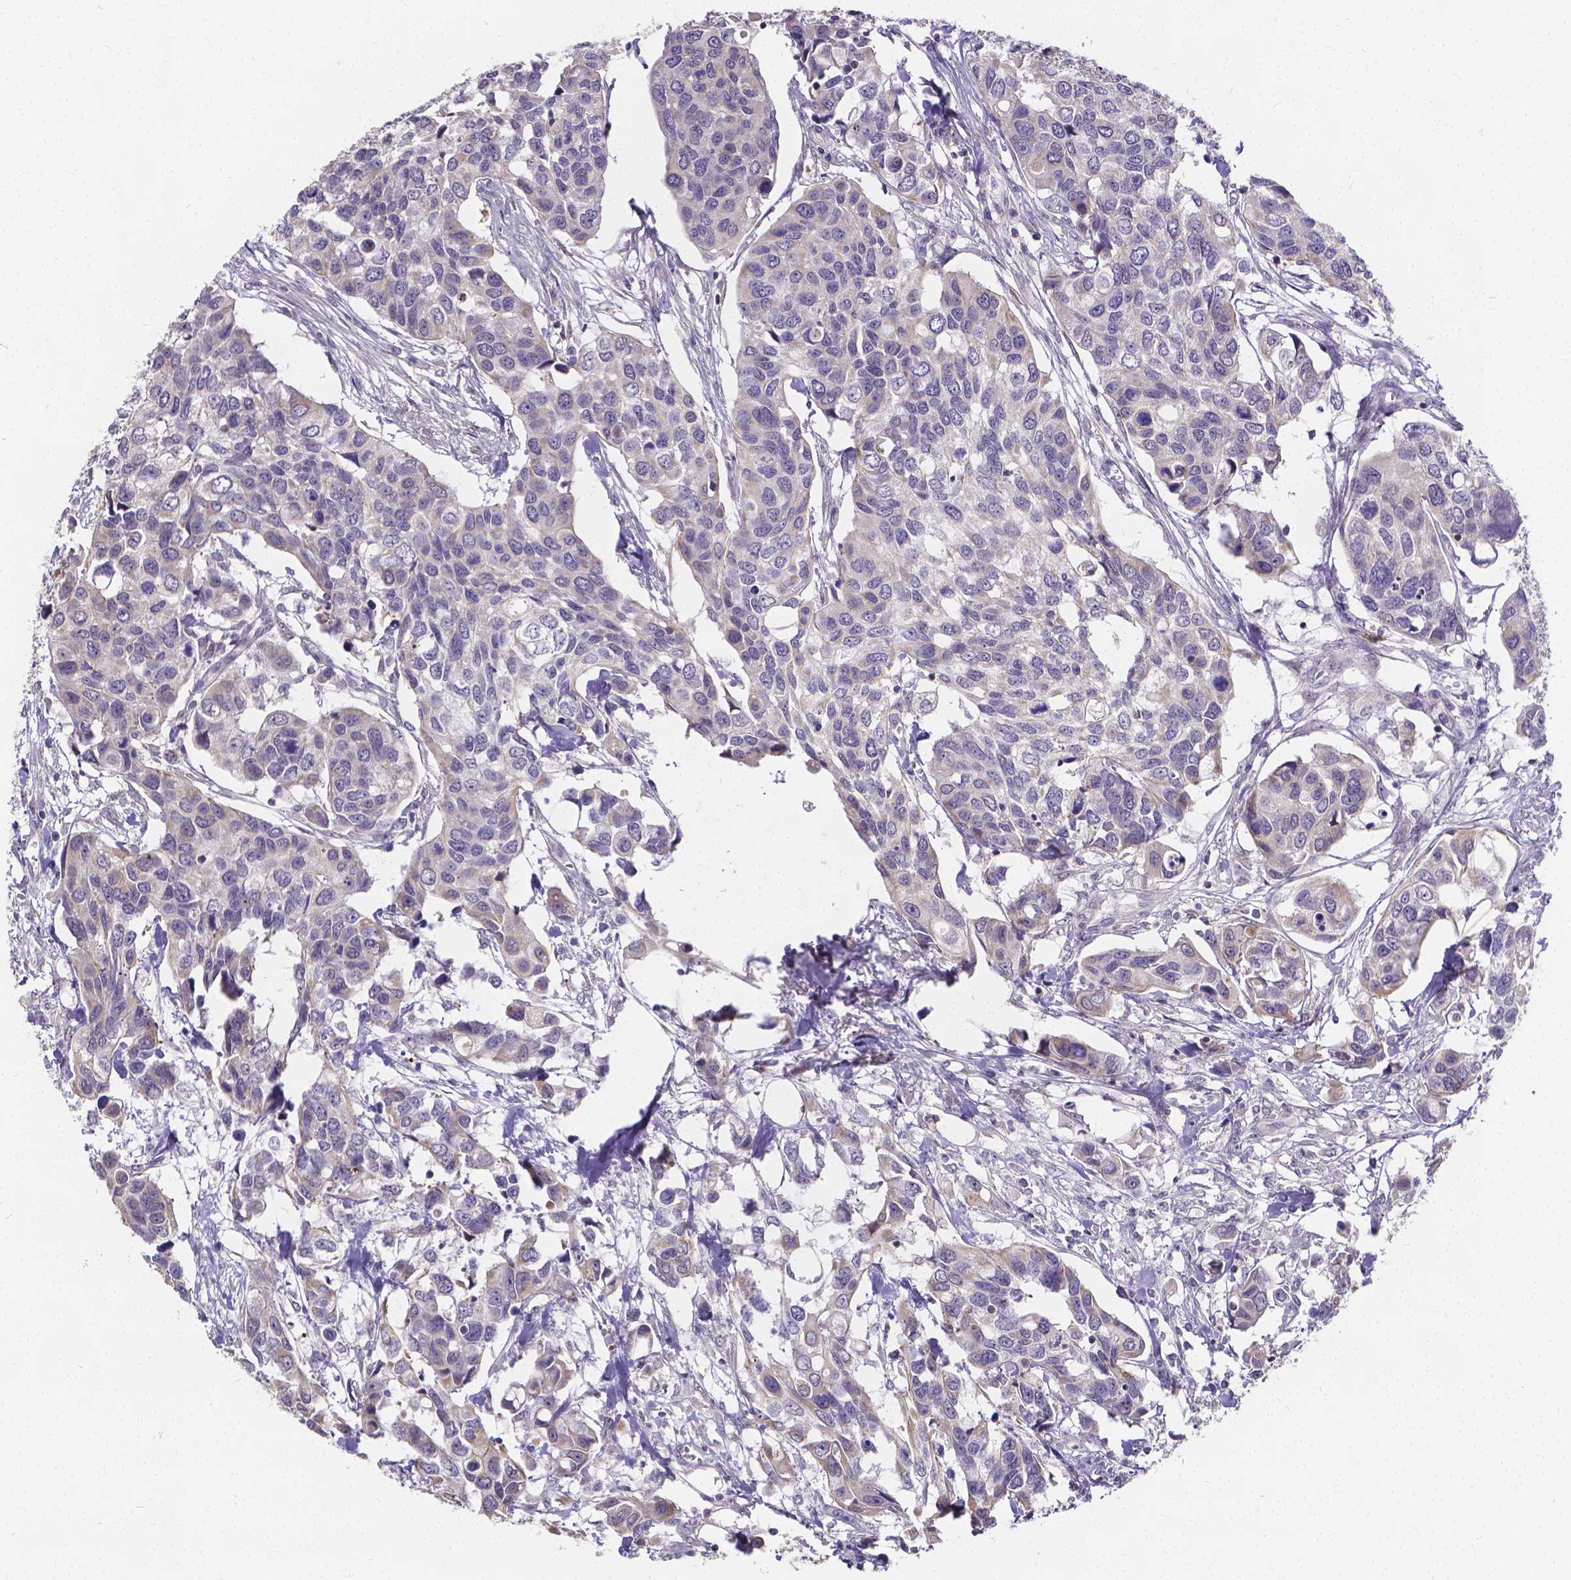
{"staining": {"intensity": "negative", "quantity": "none", "location": "none"}, "tissue": "urothelial cancer", "cell_type": "Tumor cells", "image_type": "cancer", "snomed": [{"axis": "morphology", "description": "Urothelial carcinoma, High grade"}, {"axis": "topography", "description": "Urinary bladder"}], "caption": "High power microscopy photomicrograph of an immunohistochemistry image of high-grade urothelial carcinoma, revealing no significant expression in tumor cells.", "gene": "GLRB", "patient": {"sex": "male", "age": 60}}